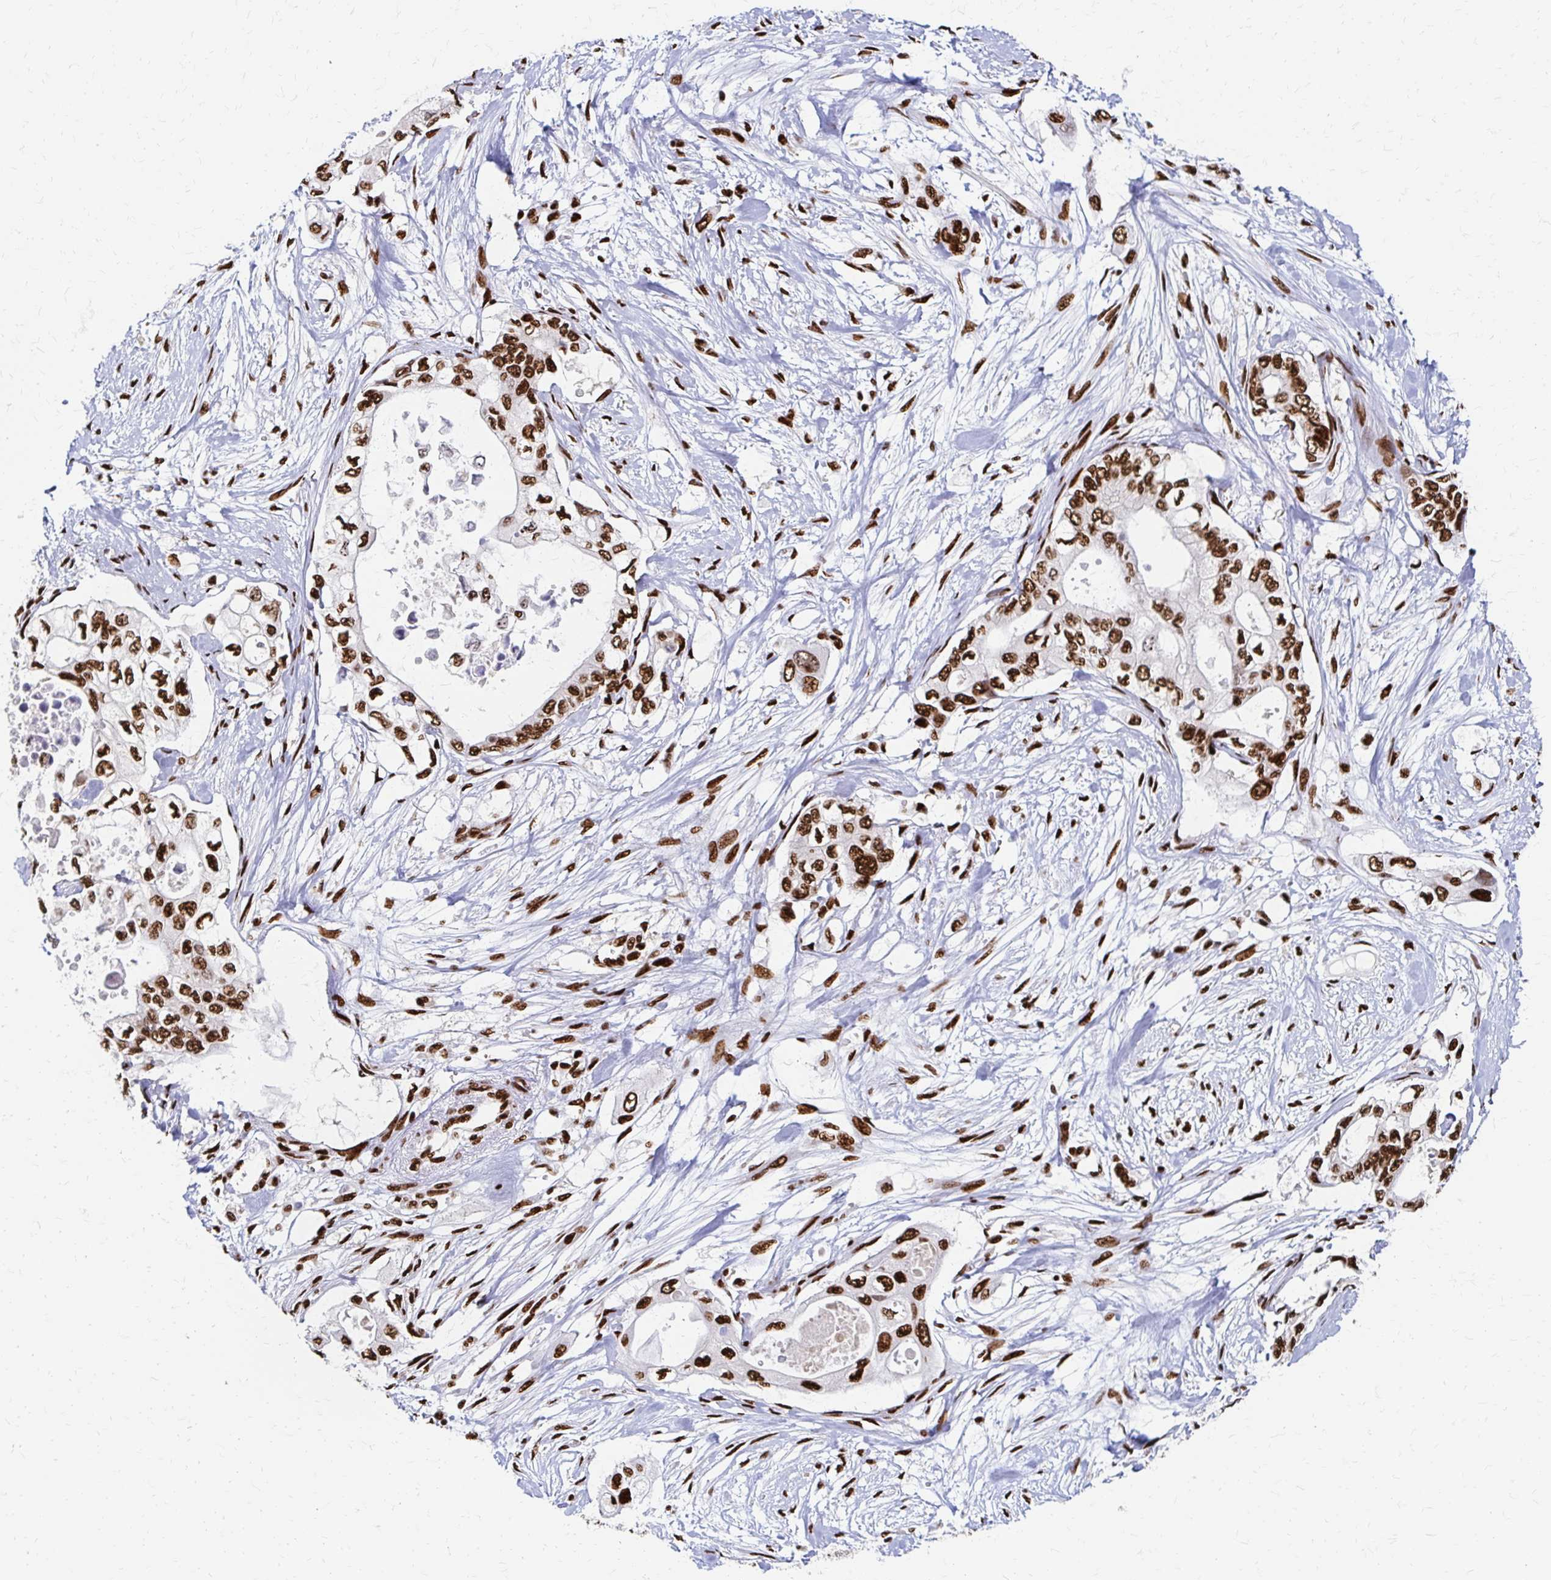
{"staining": {"intensity": "strong", "quantity": ">75%", "location": "nuclear"}, "tissue": "pancreatic cancer", "cell_type": "Tumor cells", "image_type": "cancer", "snomed": [{"axis": "morphology", "description": "Adenocarcinoma, NOS"}, {"axis": "topography", "description": "Pancreas"}], "caption": "Strong nuclear protein staining is present in about >75% of tumor cells in pancreatic adenocarcinoma.", "gene": "CNKSR3", "patient": {"sex": "female", "age": 63}}